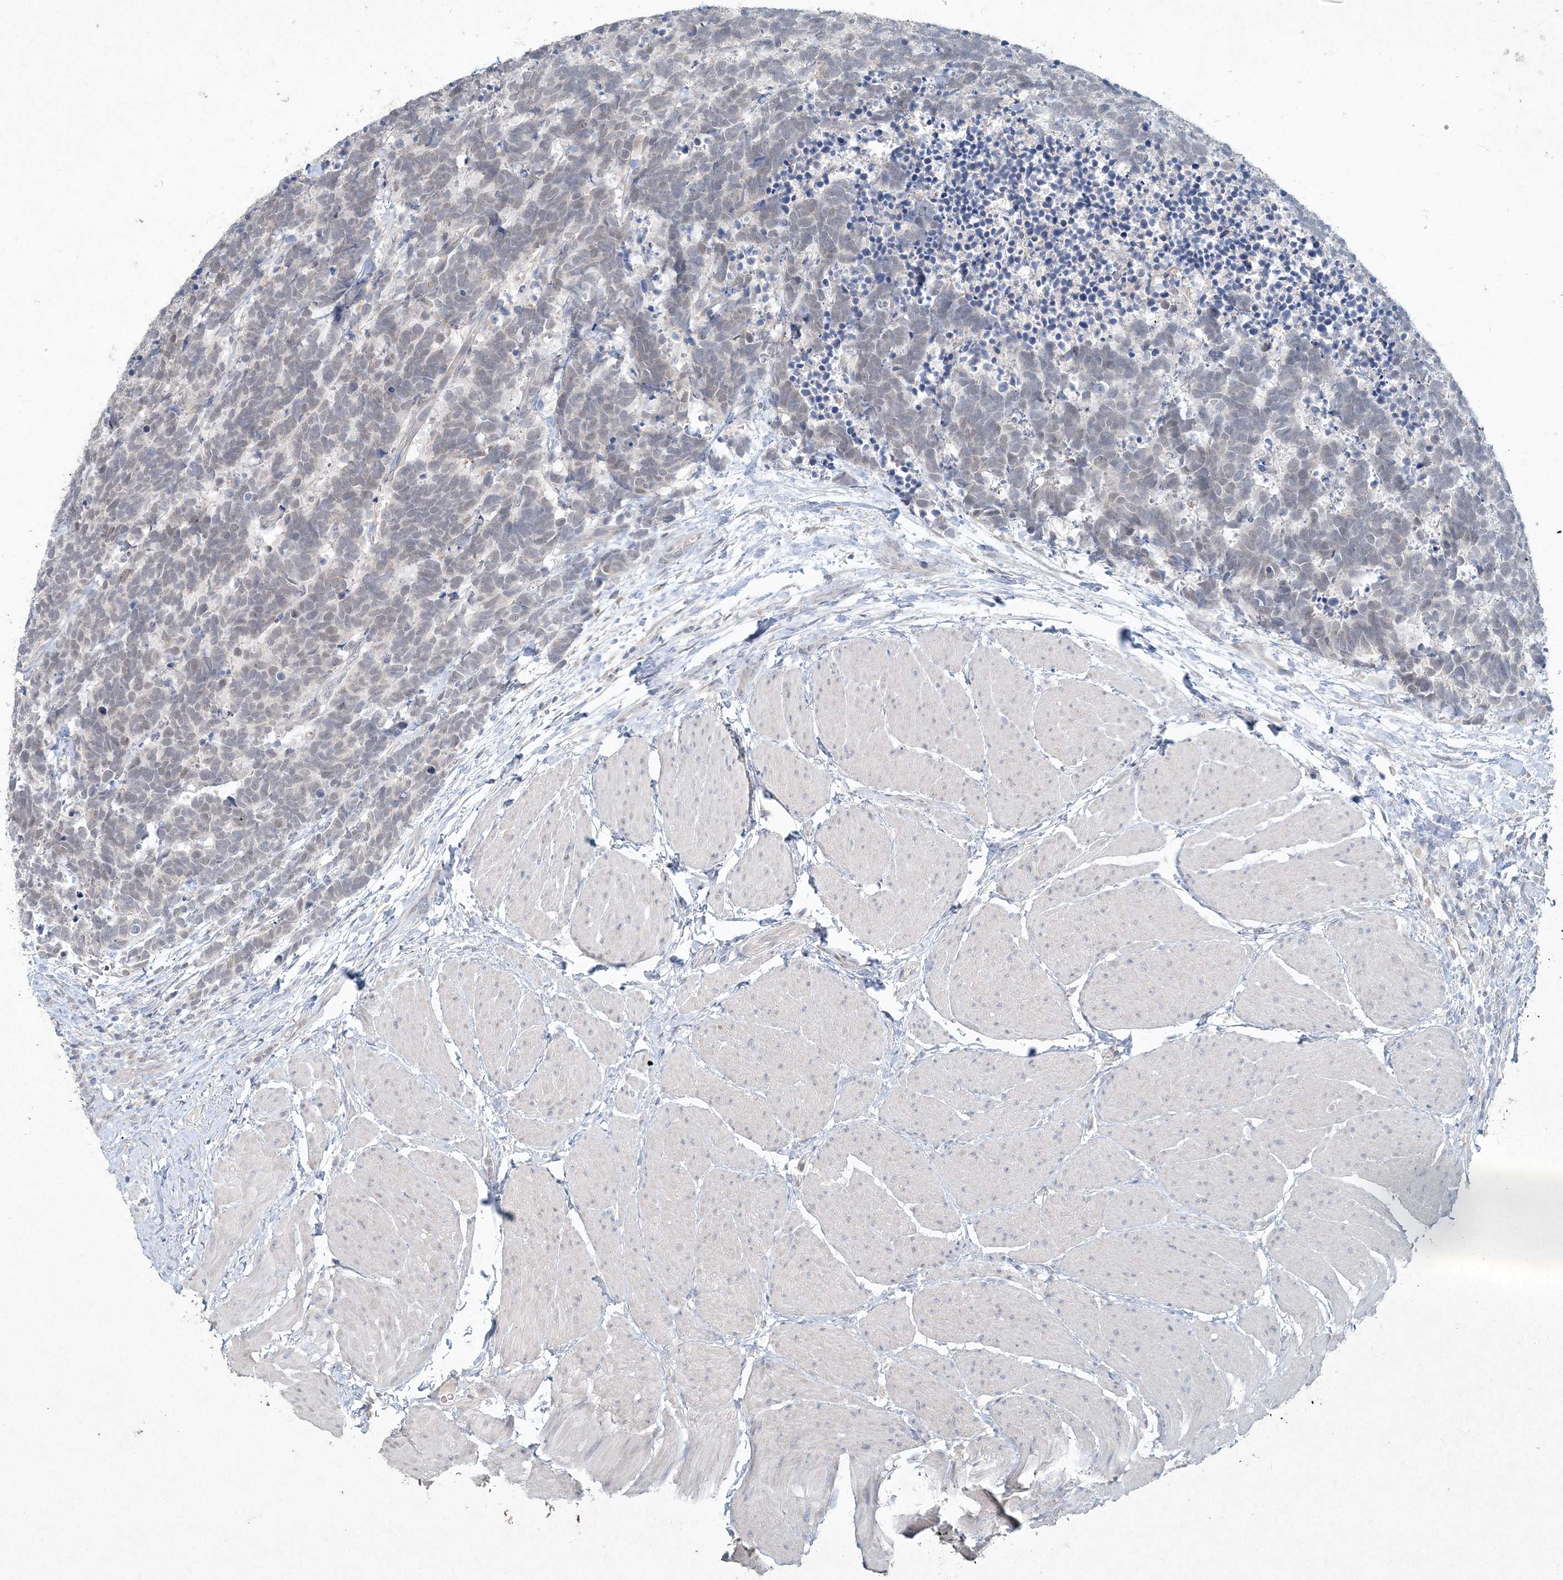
{"staining": {"intensity": "negative", "quantity": "none", "location": "none"}, "tissue": "carcinoid", "cell_type": "Tumor cells", "image_type": "cancer", "snomed": [{"axis": "morphology", "description": "Carcinoma, NOS"}, {"axis": "morphology", "description": "Carcinoid, malignant, NOS"}, {"axis": "topography", "description": "Urinary bladder"}], "caption": "High power microscopy image of an IHC micrograph of carcinoma, revealing no significant staining in tumor cells.", "gene": "DNAH5", "patient": {"sex": "male", "age": 57}}